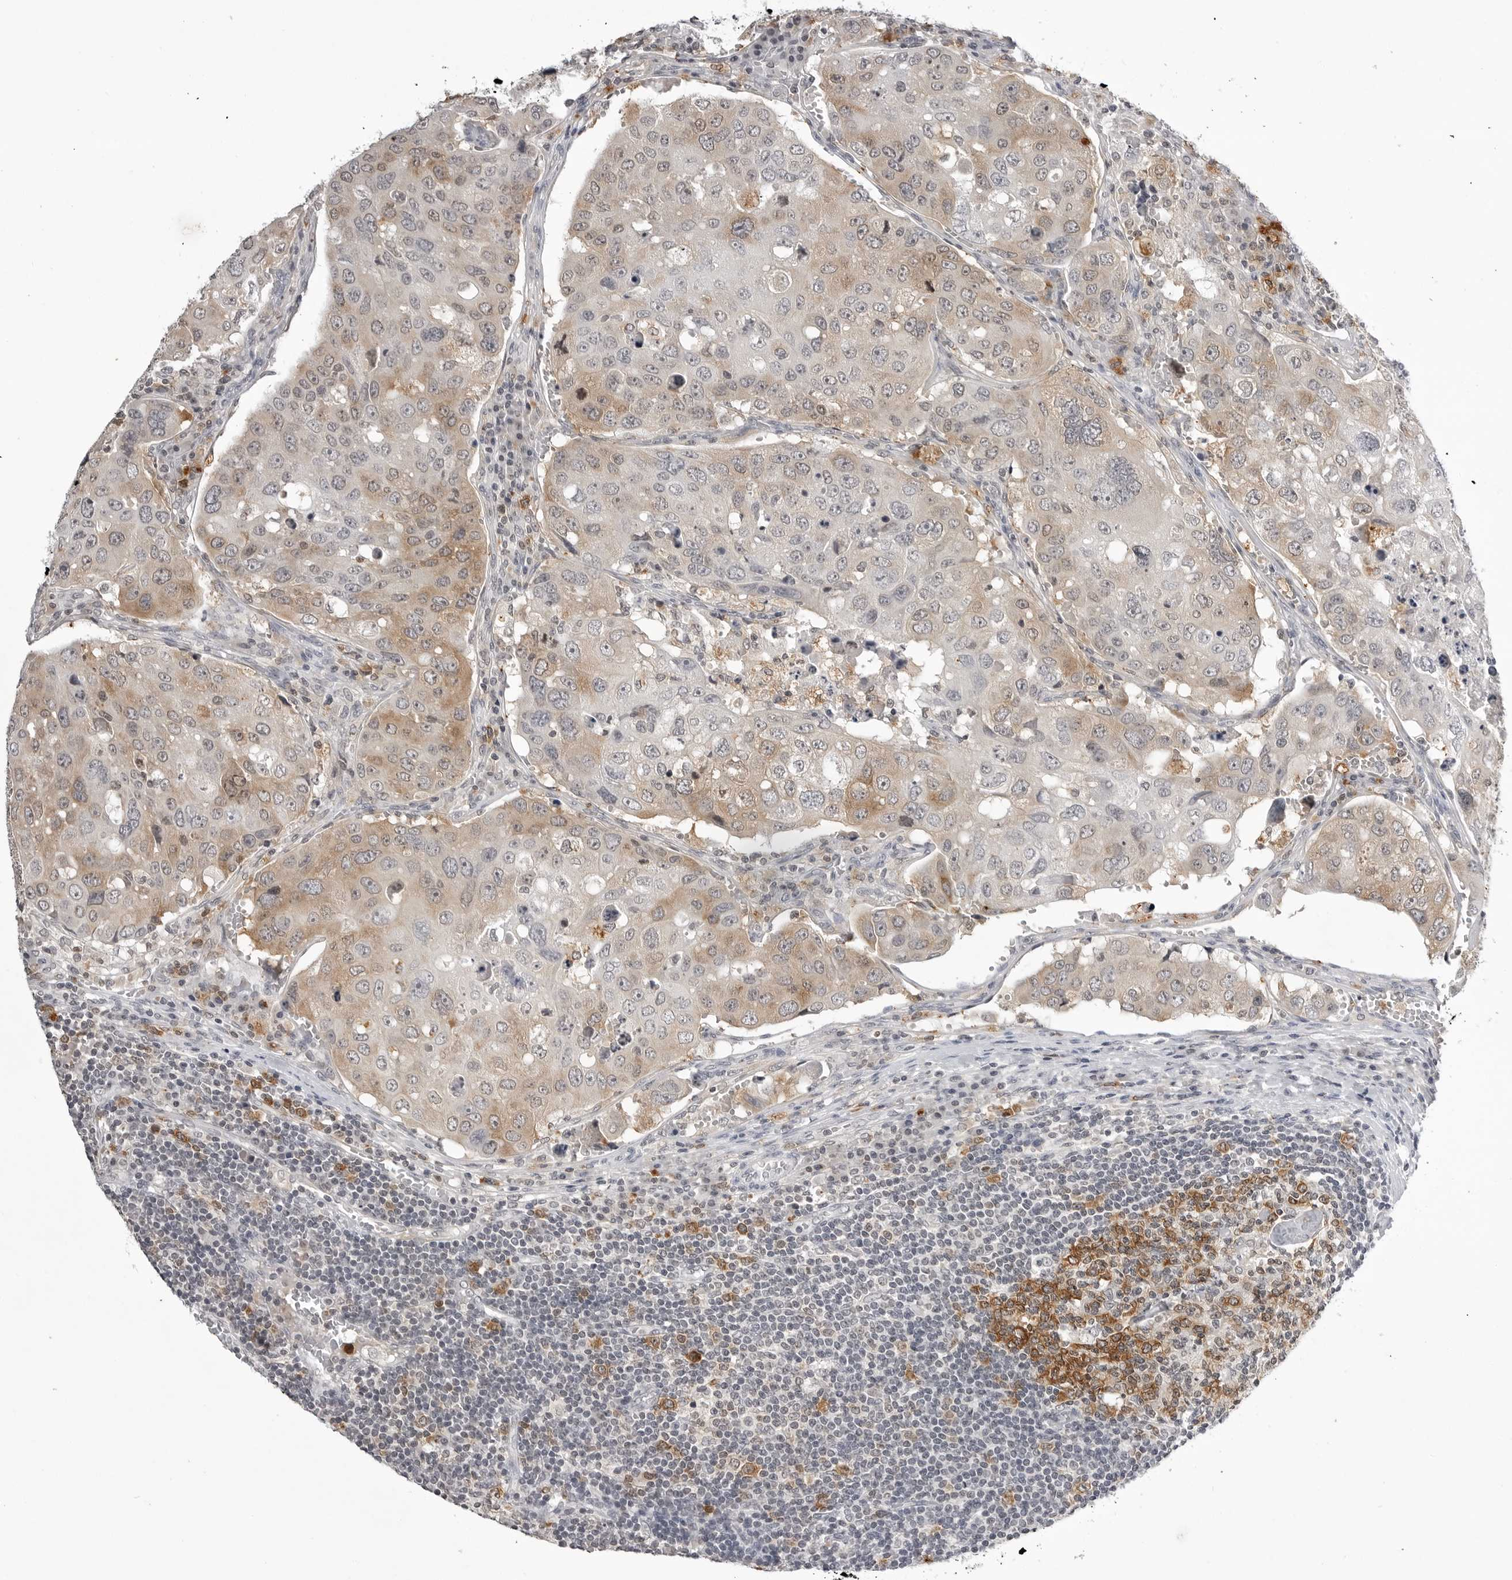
{"staining": {"intensity": "moderate", "quantity": "25%-75%", "location": "cytoplasmic/membranous"}, "tissue": "urothelial cancer", "cell_type": "Tumor cells", "image_type": "cancer", "snomed": [{"axis": "morphology", "description": "Urothelial carcinoma, High grade"}, {"axis": "topography", "description": "Lymph node"}, {"axis": "topography", "description": "Urinary bladder"}], "caption": "Protein expression analysis of human high-grade urothelial carcinoma reveals moderate cytoplasmic/membranous expression in approximately 25%-75% of tumor cells.", "gene": "RRM1", "patient": {"sex": "male", "age": 51}}